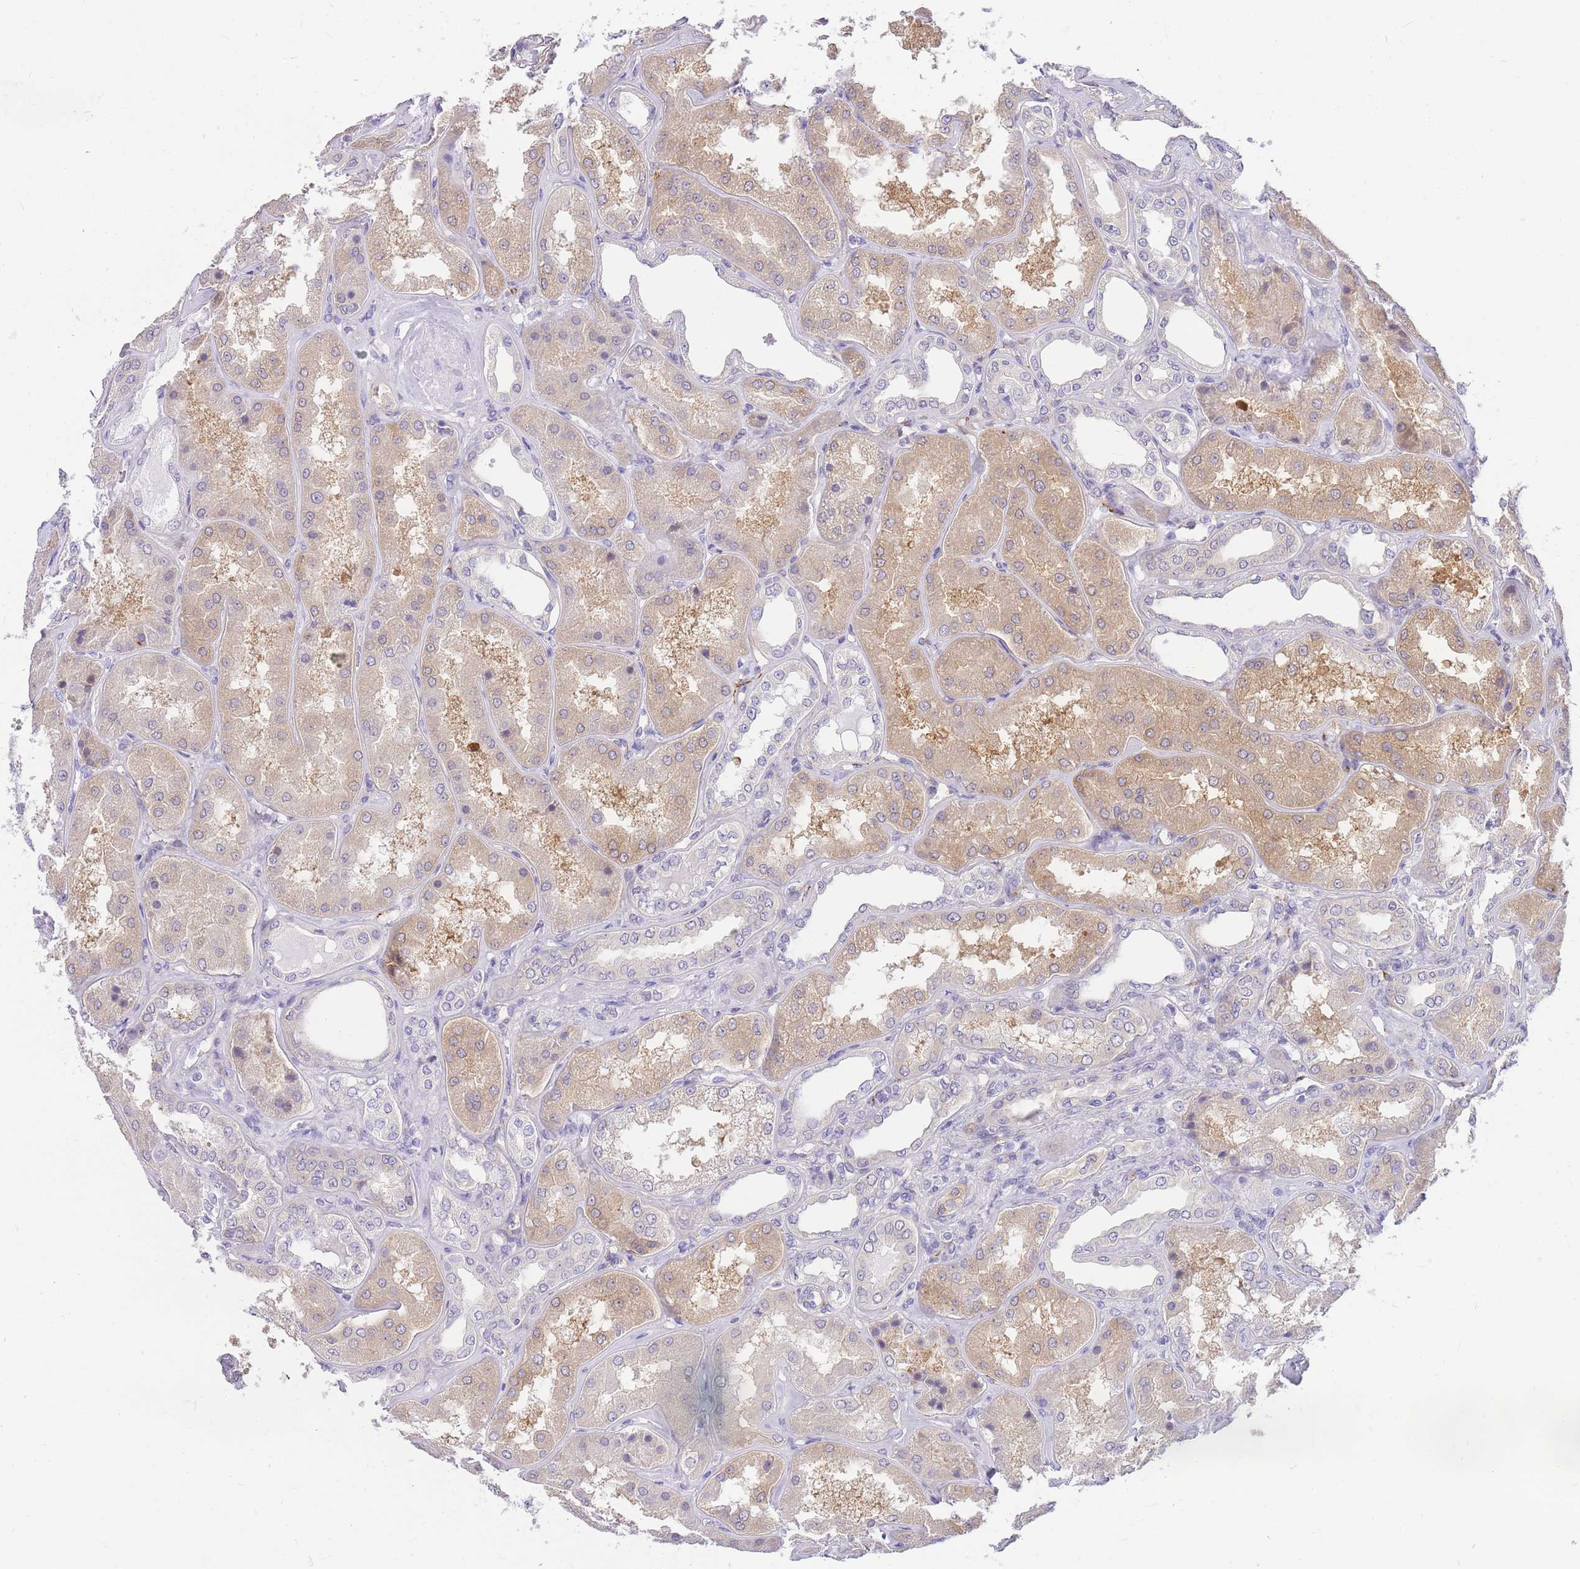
{"staining": {"intensity": "negative", "quantity": "none", "location": "none"}, "tissue": "kidney", "cell_type": "Cells in glomeruli", "image_type": "normal", "snomed": [{"axis": "morphology", "description": "Normal tissue, NOS"}, {"axis": "topography", "description": "Kidney"}], "caption": "Immunohistochemistry (IHC) histopathology image of benign human kidney stained for a protein (brown), which demonstrates no expression in cells in glomeruli.", "gene": "S100PBP", "patient": {"sex": "female", "age": 56}}